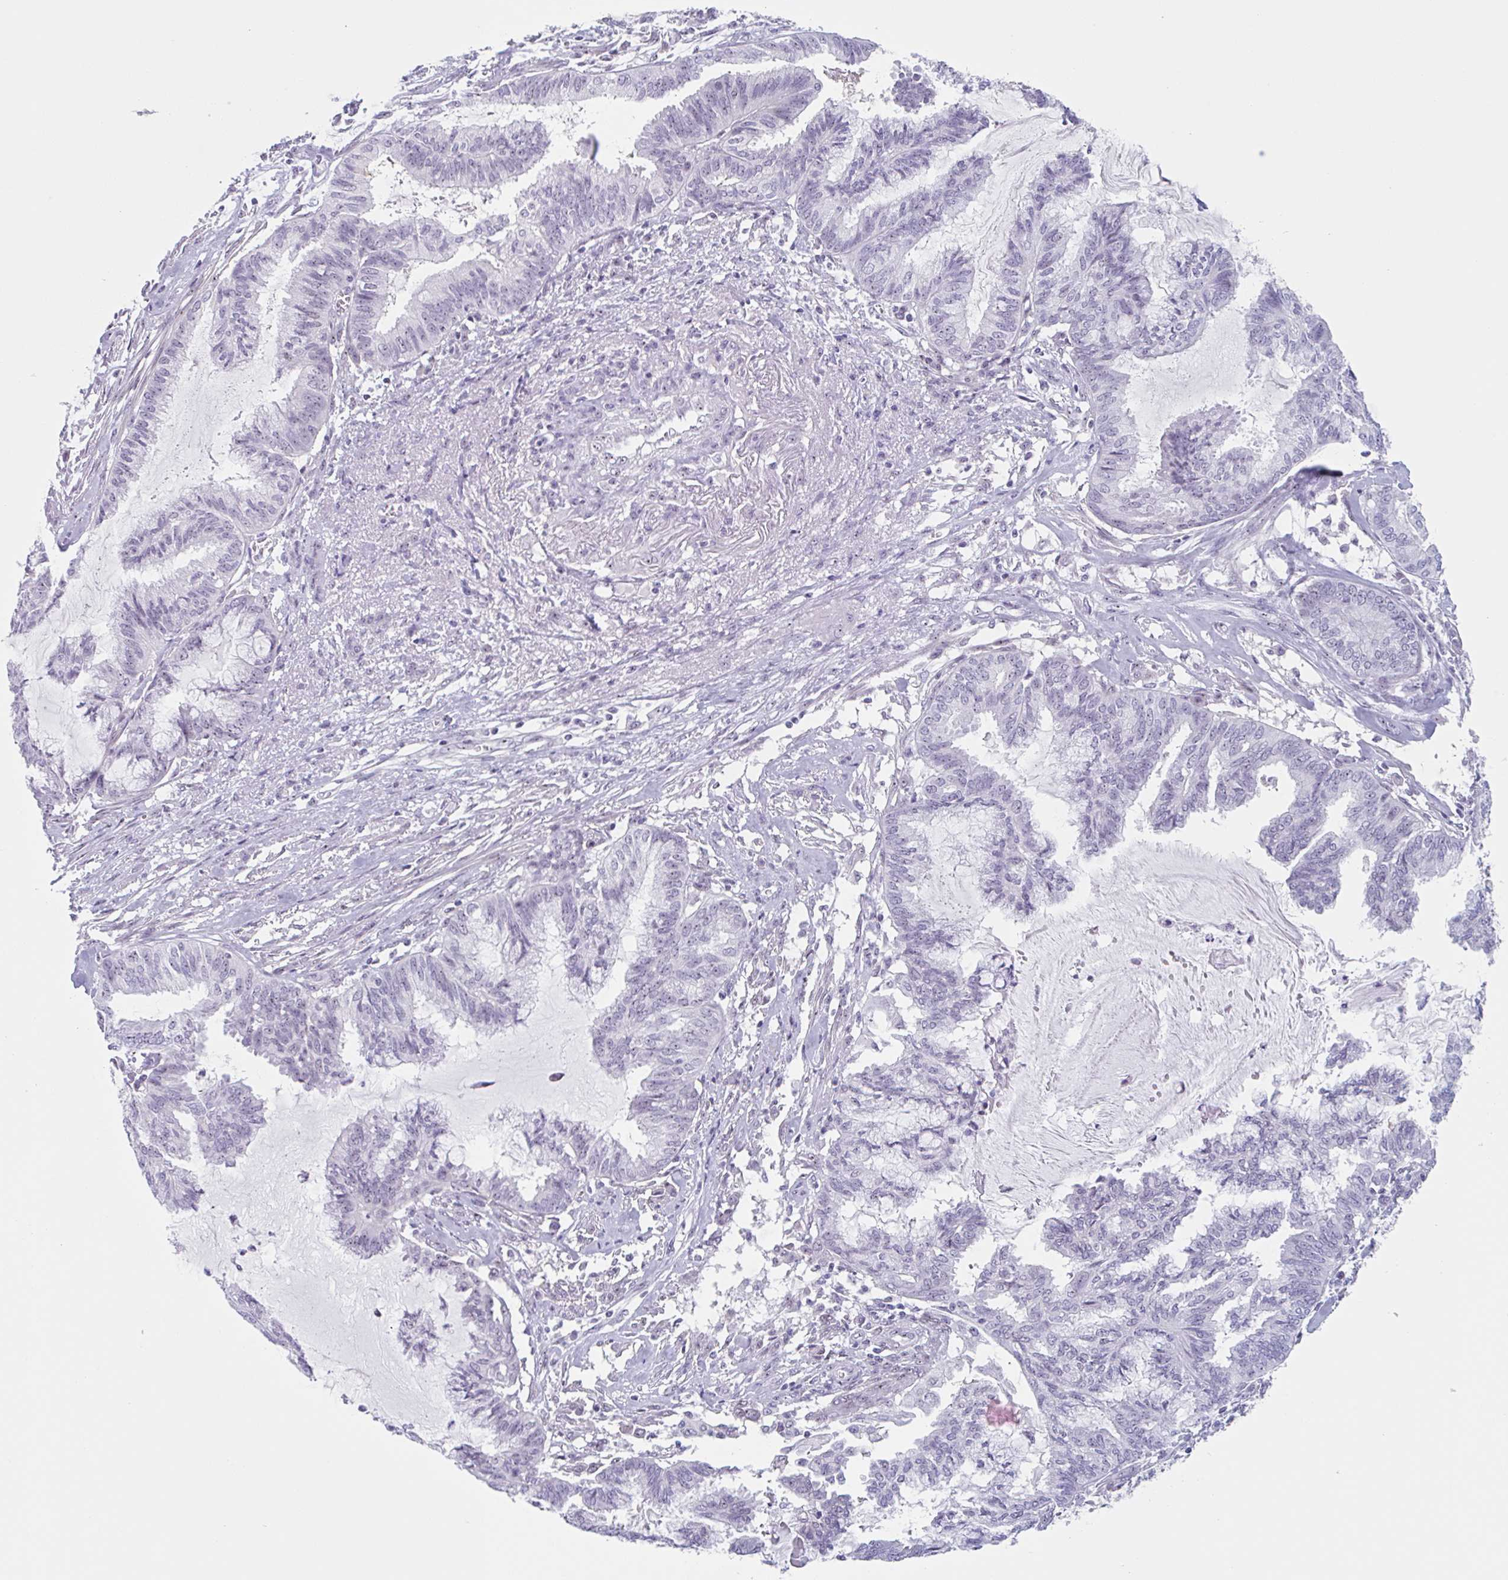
{"staining": {"intensity": "negative", "quantity": "none", "location": "none"}, "tissue": "endometrial cancer", "cell_type": "Tumor cells", "image_type": "cancer", "snomed": [{"axis": "morphology", "description": "Adenocarcinoma, NOS"}, {"axis": "topography", "description": "Endometrium"}], "caption": "IHC image of neoplastic tissue: human adenocarcinoma (endometrial) stained with DAB reveals no significant protein positivity in tumor cells.", "gene": "LENG9", "patient": {"sex": "female", "age": 86}}